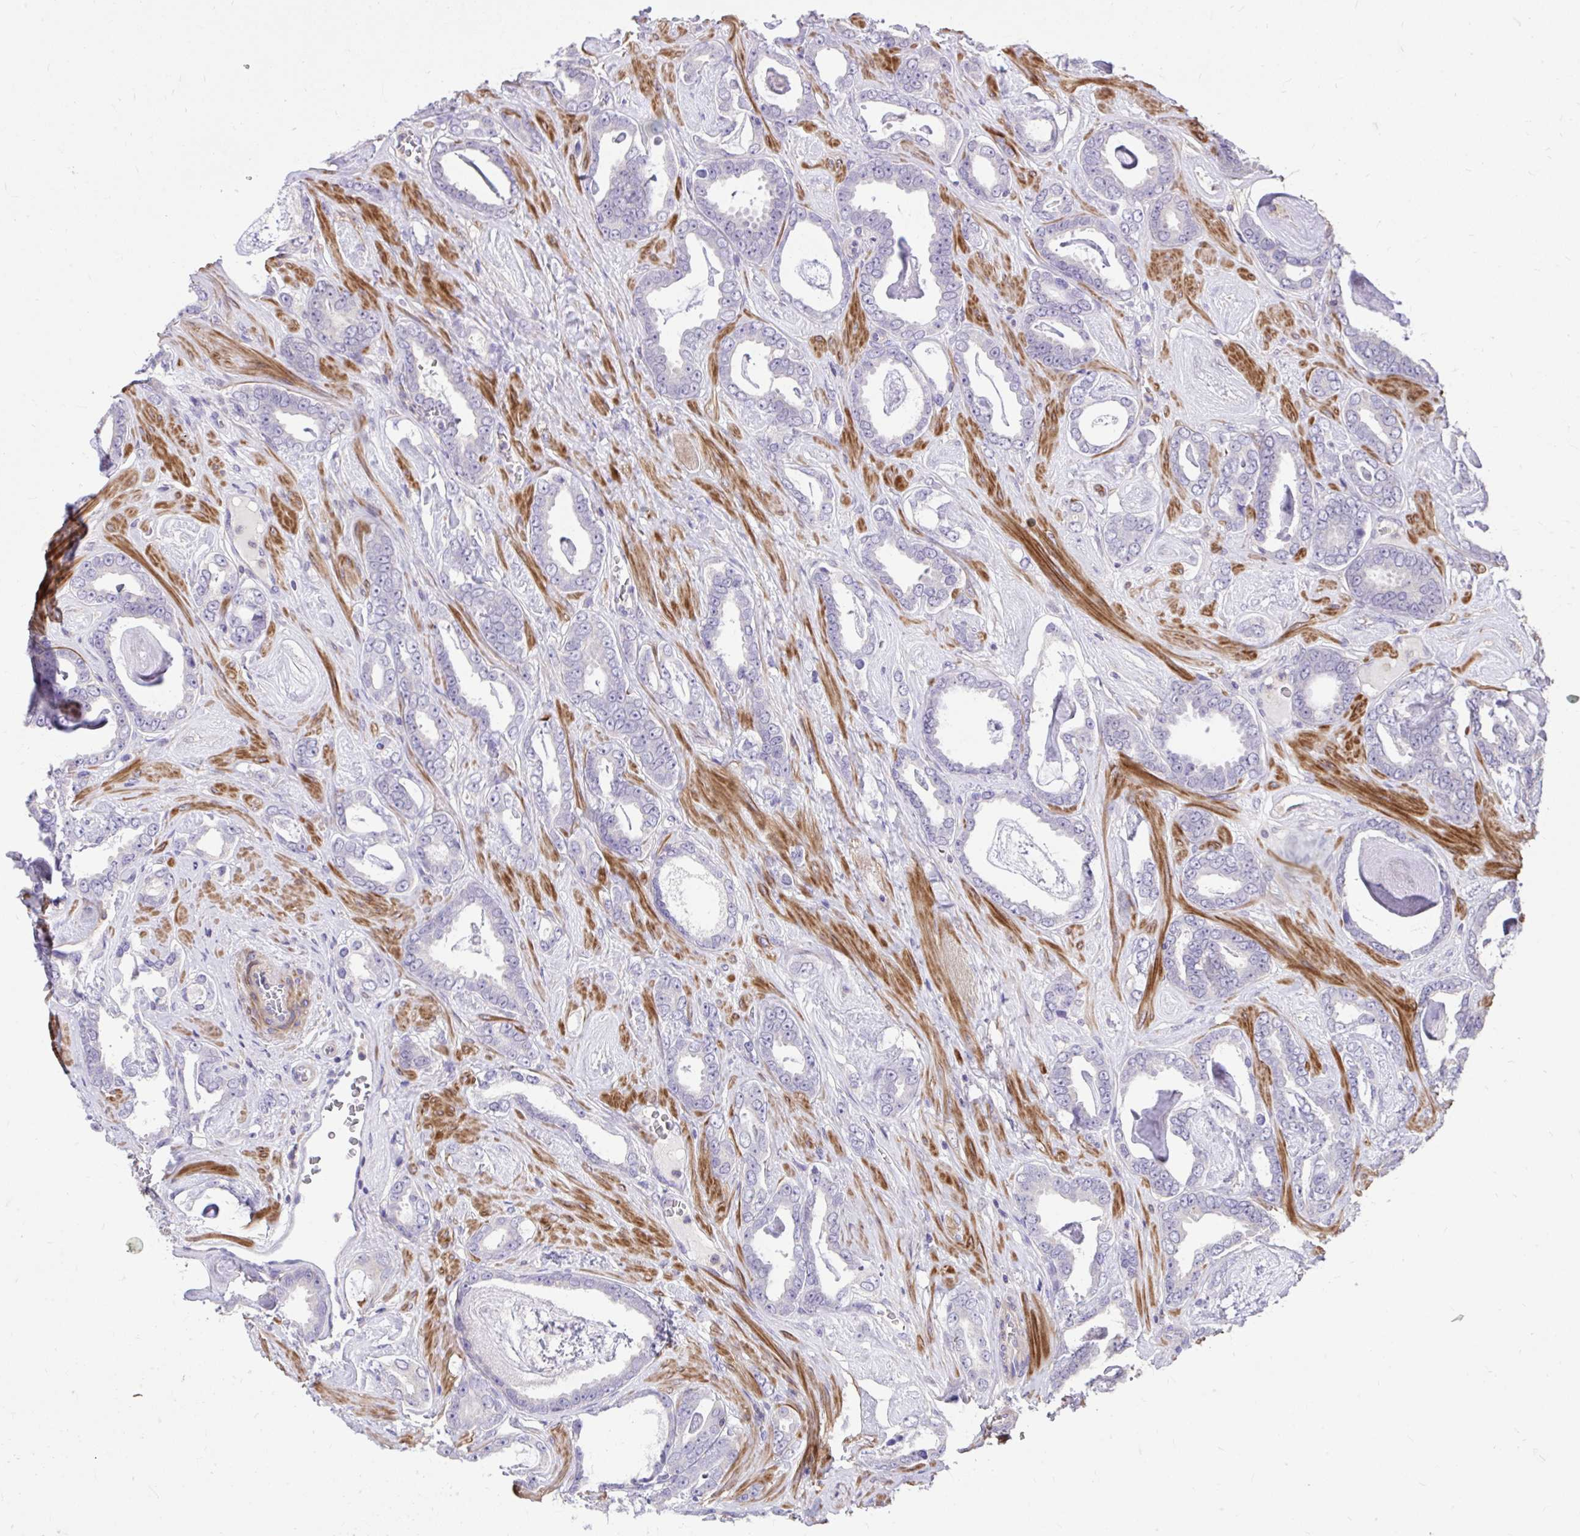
{"staining": {"intensity": "negative", "quantity": "none", "location": "none"}, "tissue": "prostate cancer", "cell_type": "Tumor cells", "image_type": "cancer", "snomed": [{"axis": "morphology", "description": "Adenocarcinoma, High grade"}, {"axis": "topography", "description": "Prostate"}], "caption": "Prostate cancer was stained to show a protein in brown. There is no significant staining in tumor cells.", "gene": "IGFL2", "patient": {"sex": "male", "age": 63}}